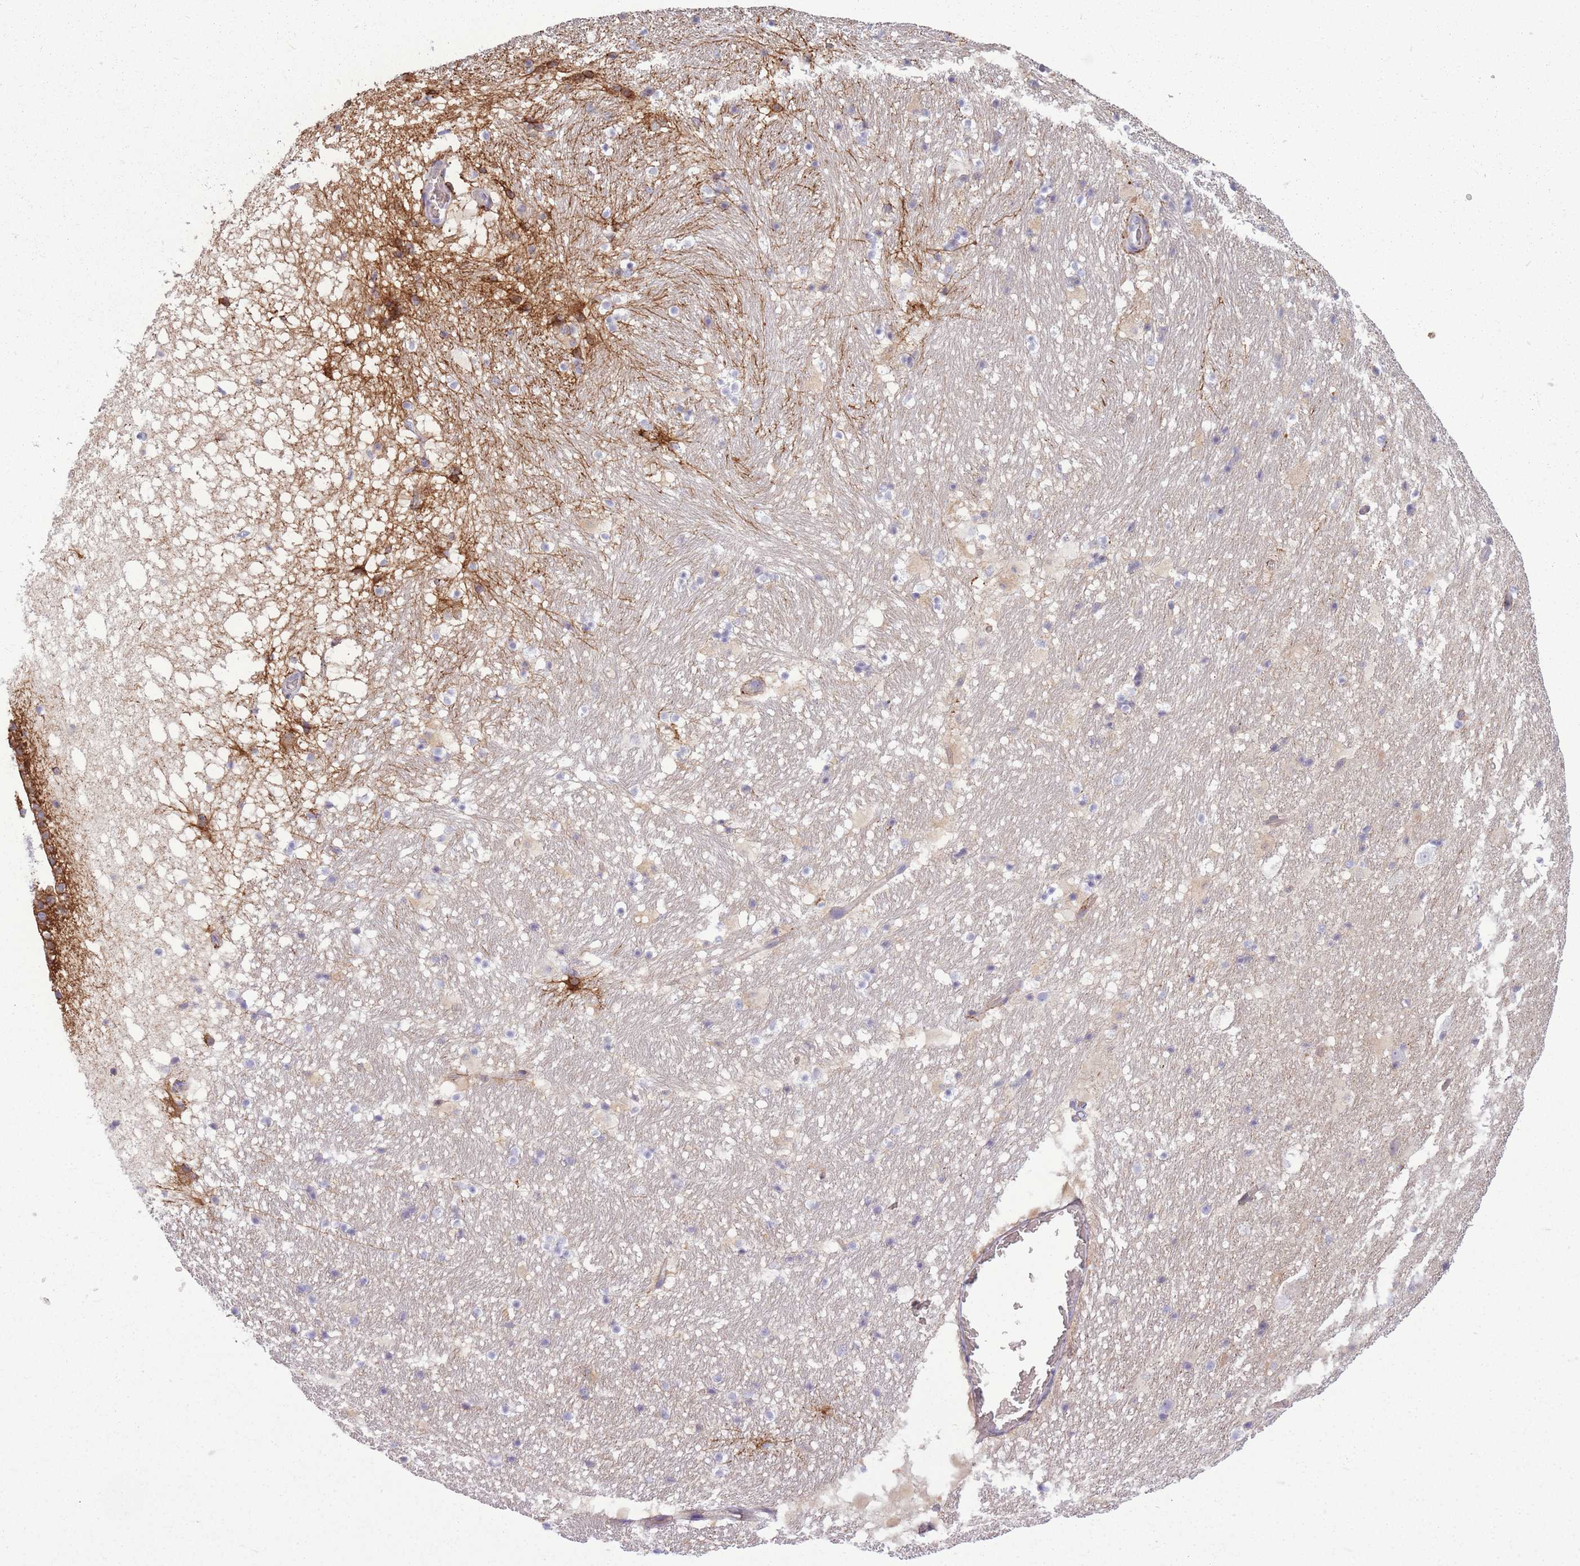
{"staining": {"intensity": "strong", "quantity": "<25%", "location": "cytoplasmic/membranous"}, "tissue": "hippocampus", "cell_type": "Glial cells", "image_type": "normal", "snomed": [{"axis": "morphology", "description": "Normal tissue, NOS"}, {"axis": "topography", "description": "Hippocampus"}], "caption": "Protein expression analysis of normal human hippocampus reveals strong cytoplasmic/membranous positivity in approximately <25% of glial cells. (DAB IHC with brightfield microscopy, high magnification).", "gene": "ADD1", "patient": {"sex": "male", "age": 37}}